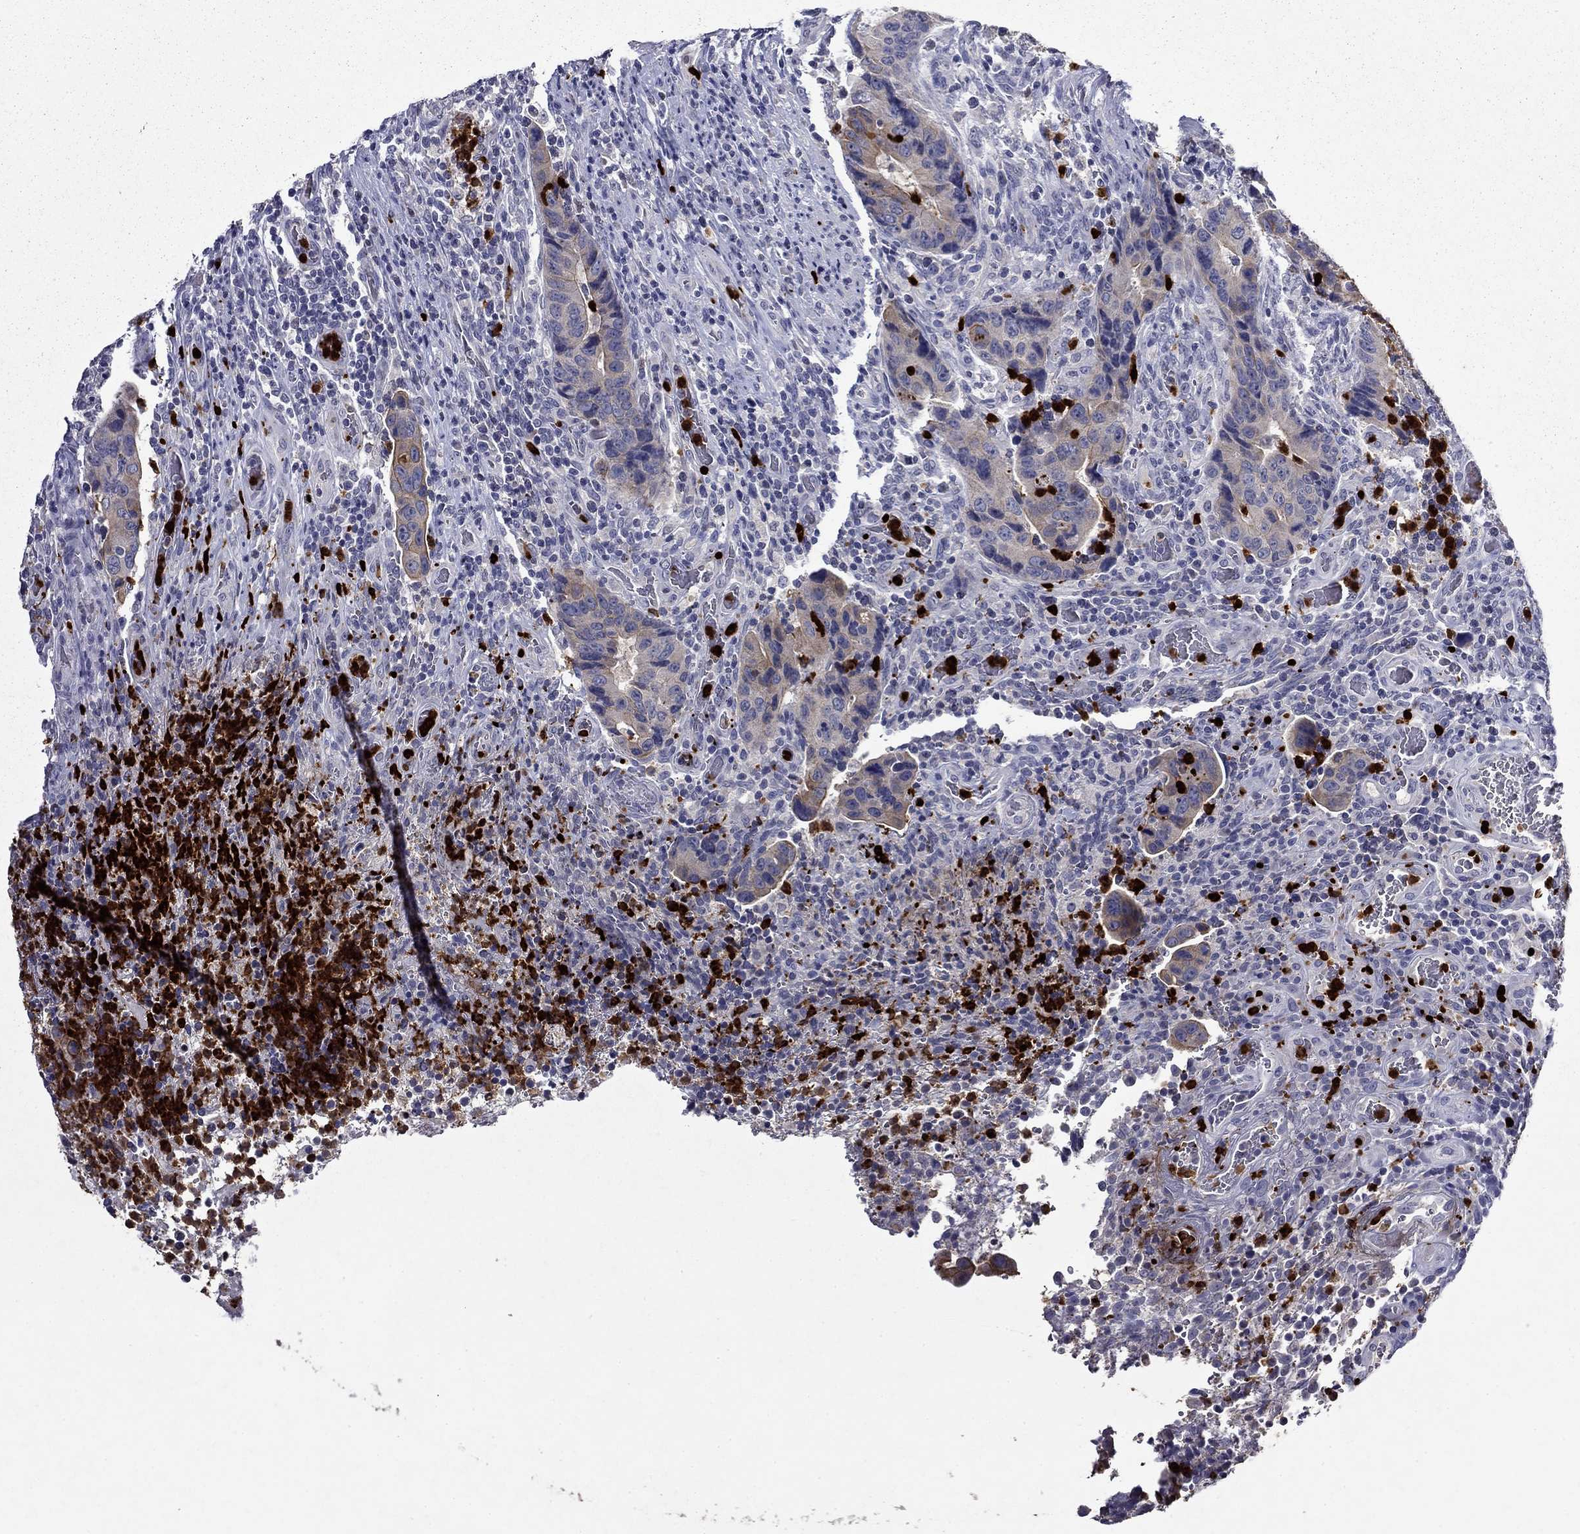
{"staining": {"intensity": "strong", "quantity": "<25%", "location": "cytoplasmic/membranous"}, "tissue": "colorectal cancer", "cell_type": "Tumor cells", "image_type": "cancer", "snomed": [{"axis": "morphology", "description": "Adenocarcinoma, NOS"}, {"axis": "topography", "description": "Colon"}], "caption": "Tumor cells demonstrate medium levels of strong cytoplasmic/membranous expression in about <25% of cells in human colorectal cancer (adenocarcinoma).", "gene": "IRF5", "patient": {"sex": "female", "age": 56}}